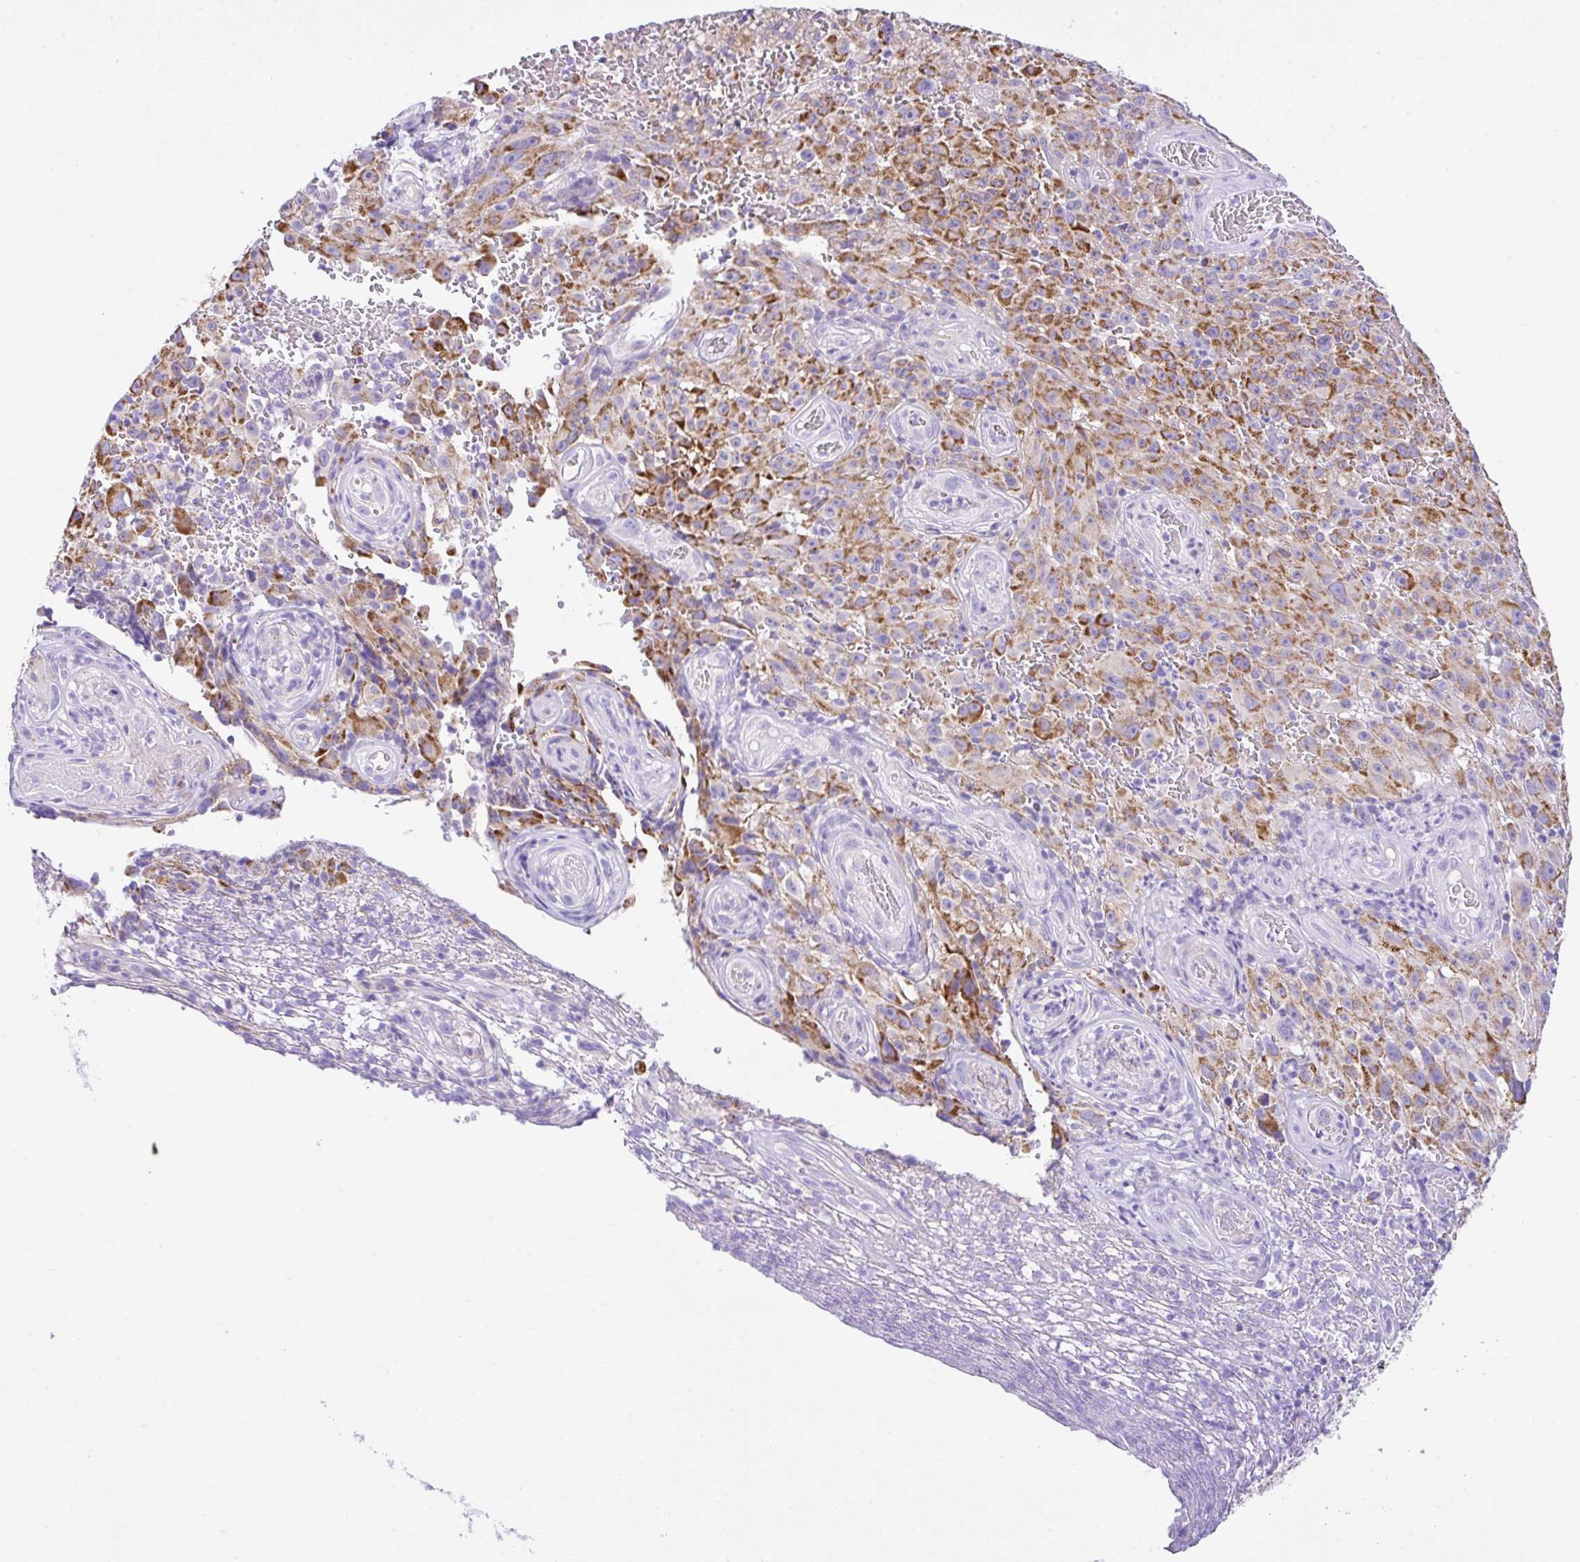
{"staining": {"intensity": "strong", "quantity": "25%-75%", "location": "cytoplasmic/membranous"}, "tissue": "melanoma", "cell_type": "Tumor cells", "image_type": "cancer", "snomed": [{"axis": "morphology", "description": "Malignant melanoma, NOS"}, {"axis": "topography", "description": "Skin"}], "caption": "Malignant melanoma stained for a protein exhibits strong cytoplasmic/membranous positivity in tumor cells. The protein of interest is stained brown, and the nuclei are stained in blue (DAB (3,3'-diaminobenzidine) IHC with brightfield microscopy, high magnification).", "gene": "SLC13A1", "patient": {"sex": "female", "age": 82}}